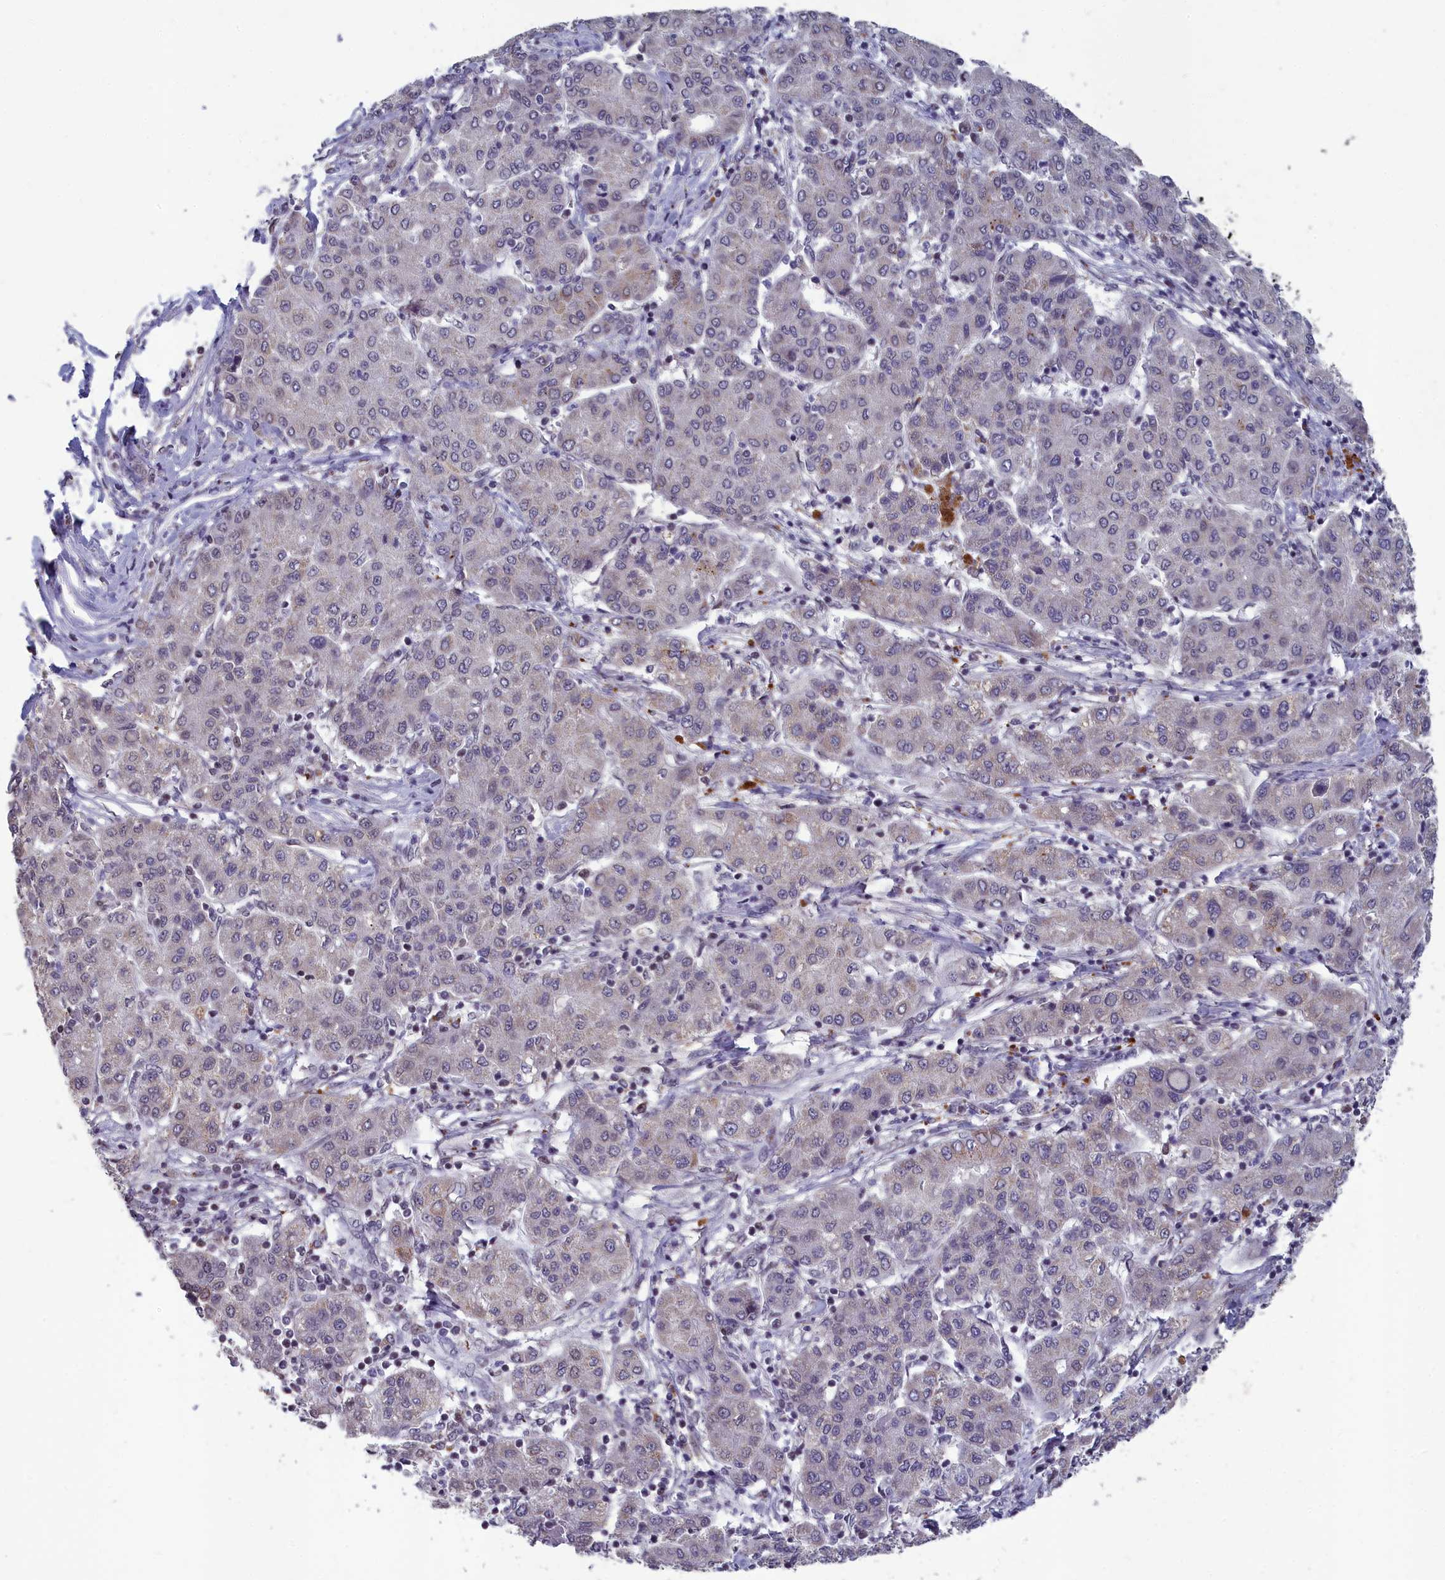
{"staining": {"intensity": "negative", "quantity": "none", "location": "none"}, "tissue": "liver cancer", "cell_type": "Tumor cells", "image_type": "cancer", "snomed": [{"axis": "morphology", "description": "Carcinoma, Hepatocellular, NOS"}, {"axis": "topography", "description": "Liver"}], "caption": "Tumor cells are negative for brown protein staining in liver cancer.", "gene": "MT-CO3", "patient": {"sex": "male", "age": 65}}